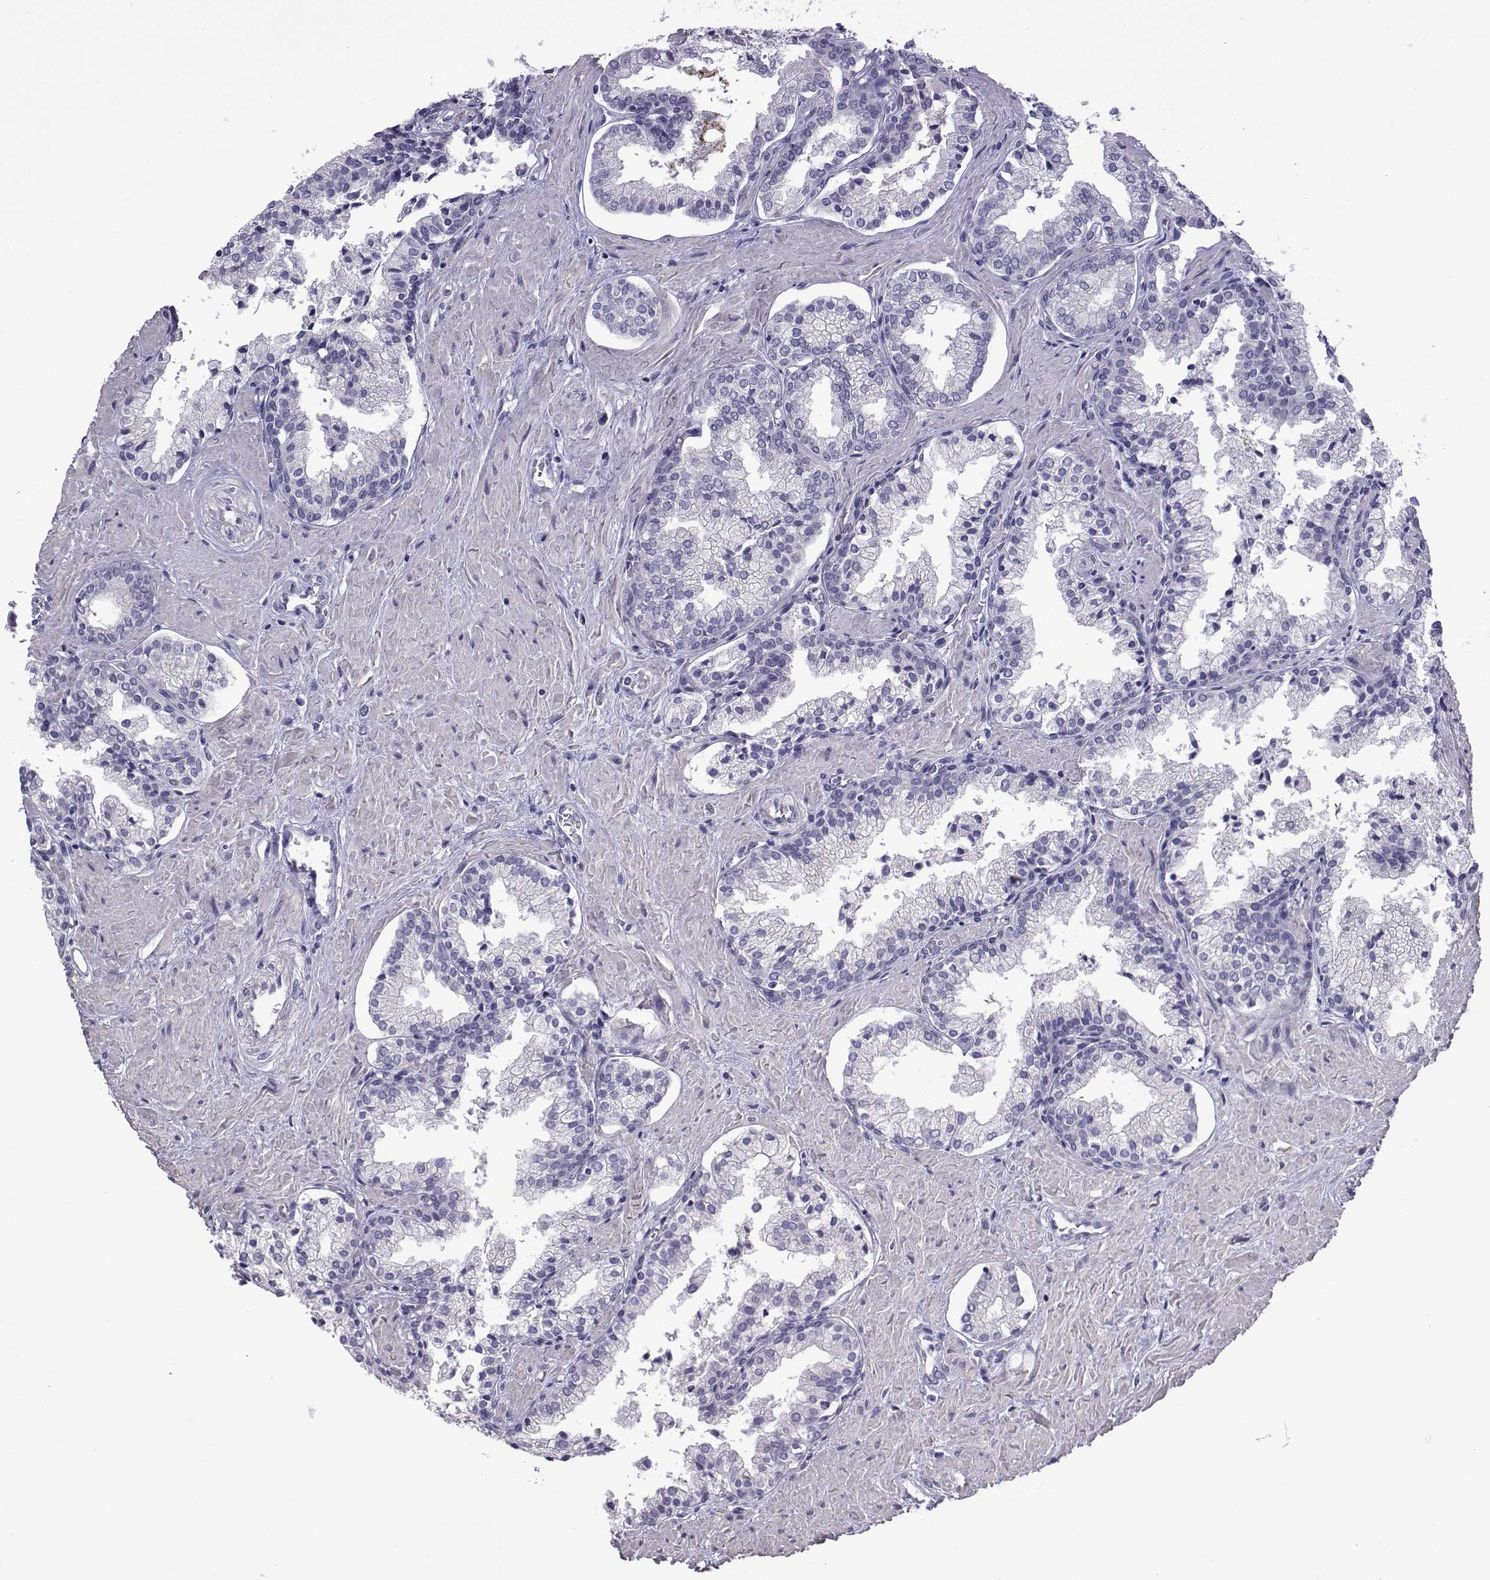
{"staining": {"intensity": "negative", "quantity": "none", "location": "none"}, "tissue": "prostate cancer", "cell_type": "Tumor cells", "image_type": "cancer", "snomed": [{"axis": "morphology", "description": "Adenocarcinoma, NOS"}, {"axis": "topography", "description": "Prostate and seminal vesicle, NOS"}, {"axis": "topography", "description": "Prostate"}], "caption": "The image displays no significant staining in tumor cells of prostate adenocarcinoma.", "gene": "CFAP70", "patient": {"sex": "male", "age": 44}}